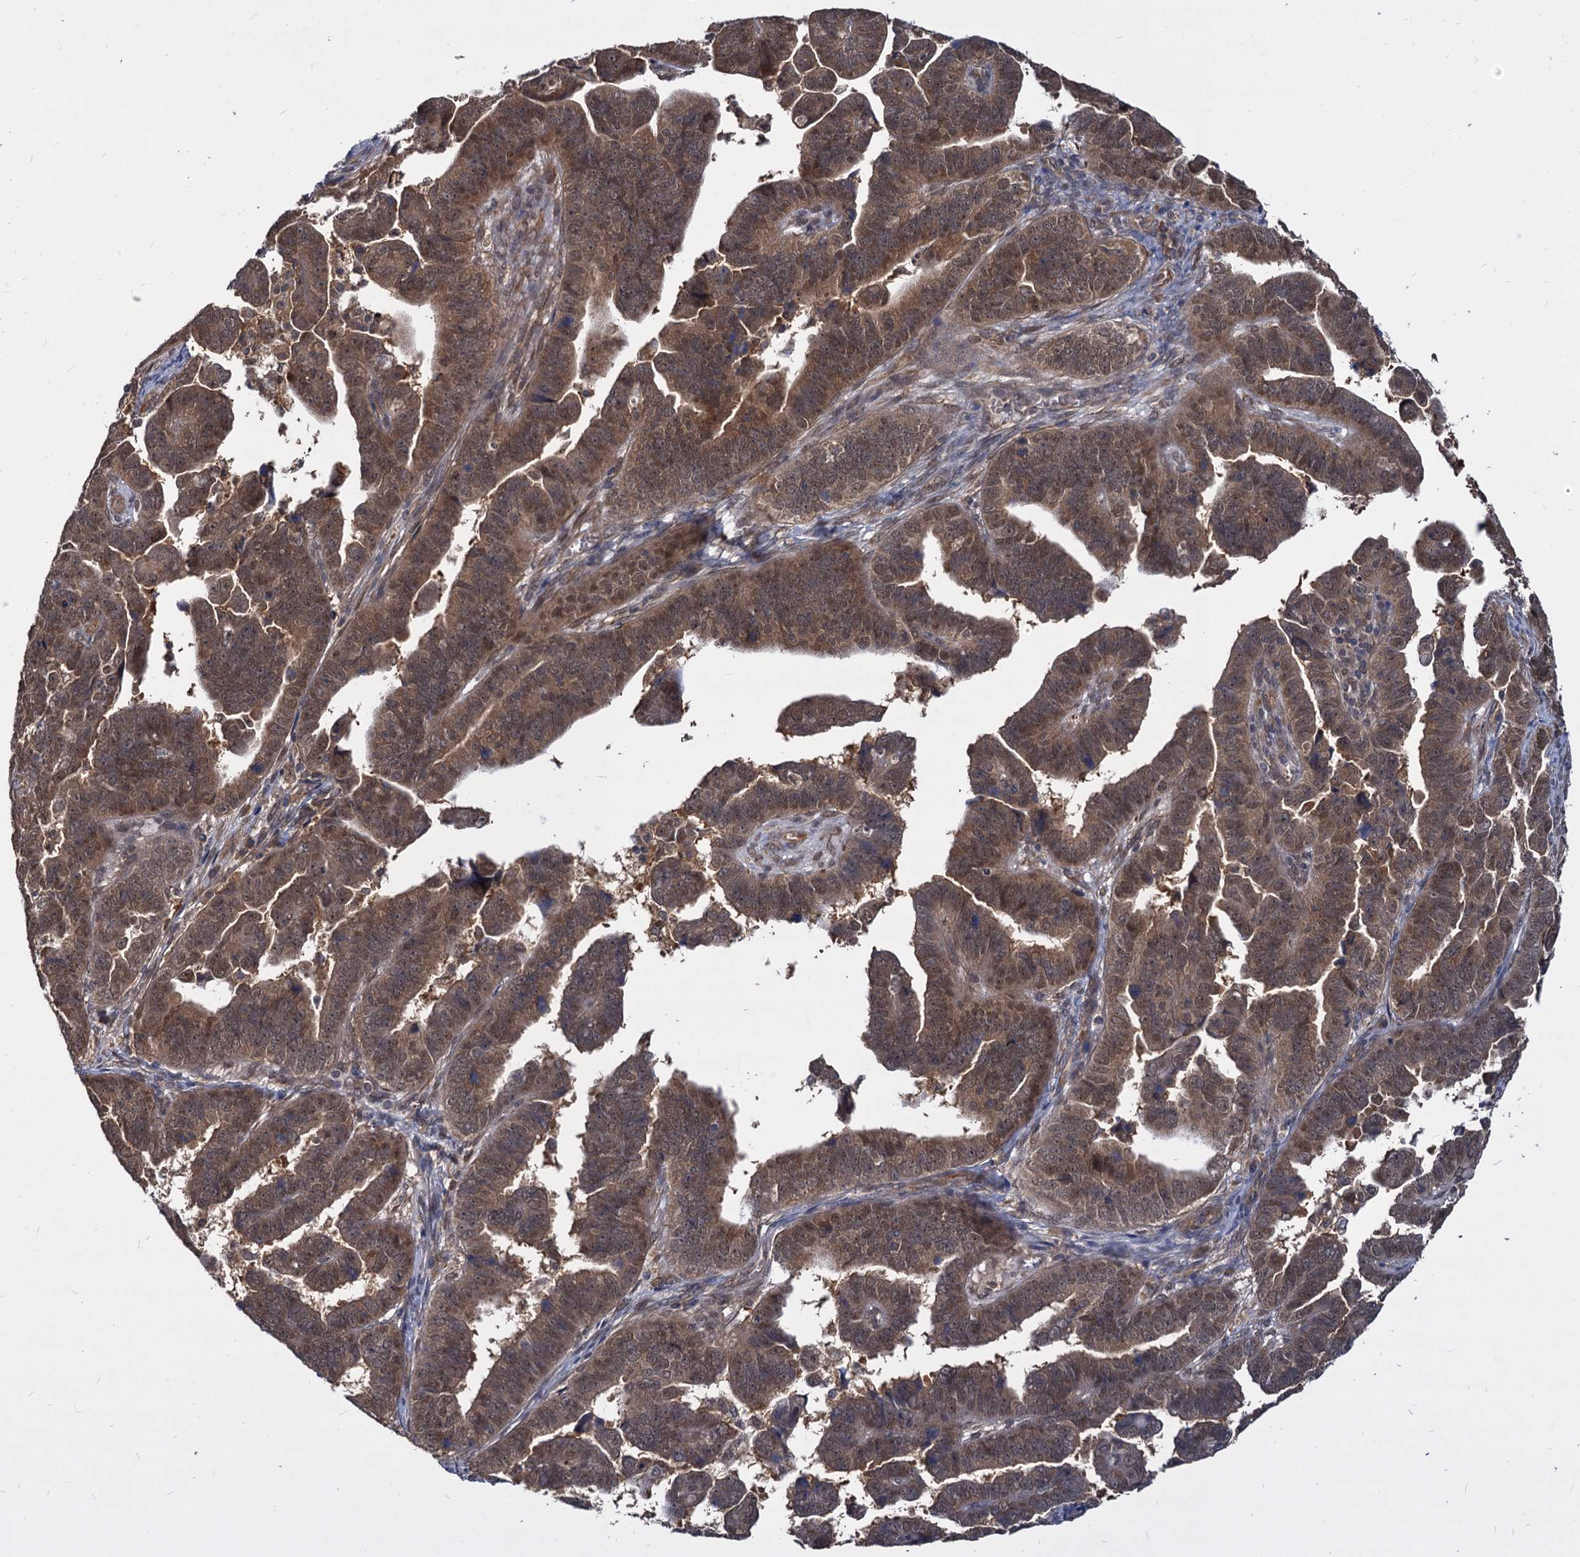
{"staining": {"intensity": "moderate", "quantity": ">75%", "location": "cytoplasmic/membranous,nuclear"}, "tissue": "endometrial cancer", "cell_type": "Tumor cells", "image_type": "cancer", "snomed": [{"axis": "morphology", "description": "Adenocarcinoma, NOS"}, {"axis": "topography", "description": "Endometrium"}], "caption": "Immunohistochemistry (IHC) (DAB) staining of human endometrial cancer reveals moderate cytoplasmic/membranous and nuclear protein positivity in approximately >75% of tumor cells. The protein is shown in brown color, while the nuclei are stained blue.", "gene": "PSMD4", "patient": {"sex": "female", "age": 75}}